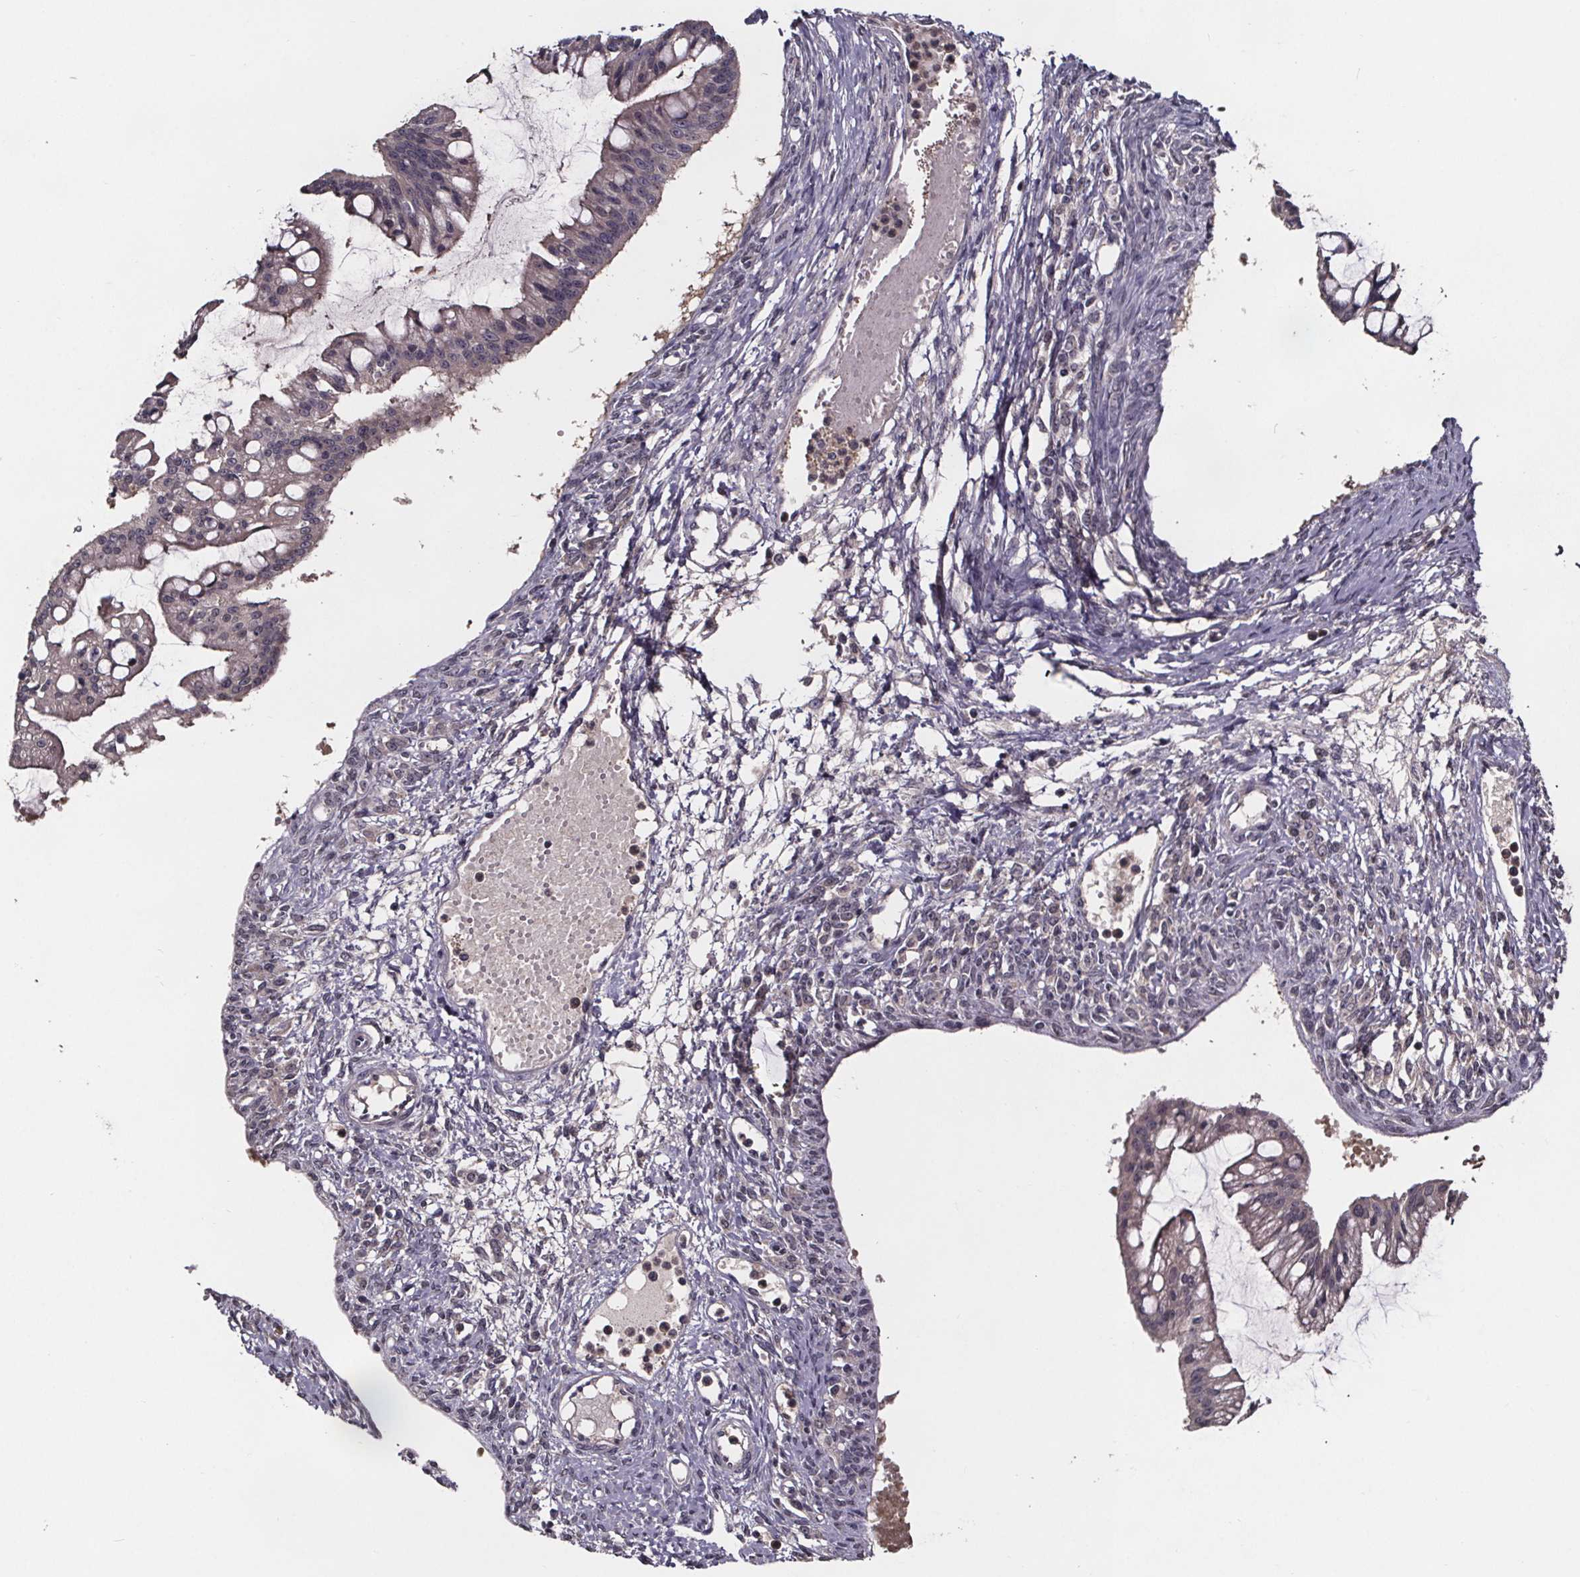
{"staining": {"intensity": "weak", "quantity": "25%-75%", "location": "cytoplasmic/membranous"}, "tissue": "ovarian cancer", "cell_type": "Tumor cells", "image_type": "cancer", "snomed": [{"axis": "morphology", "description": "Cystadenocarcinoma, mucinous, NOS"}, {"axis": "topography", "description": "Ovary"}], "caption": "The immunohistochemical stain shows weak cytoplasmic/membranous staining in tumor cells of ovarian cancer (mucinous cystadenocarcinoma) tissue.", "gene": "SMIM1", "patient": {"sex": "female", "age": 73}}